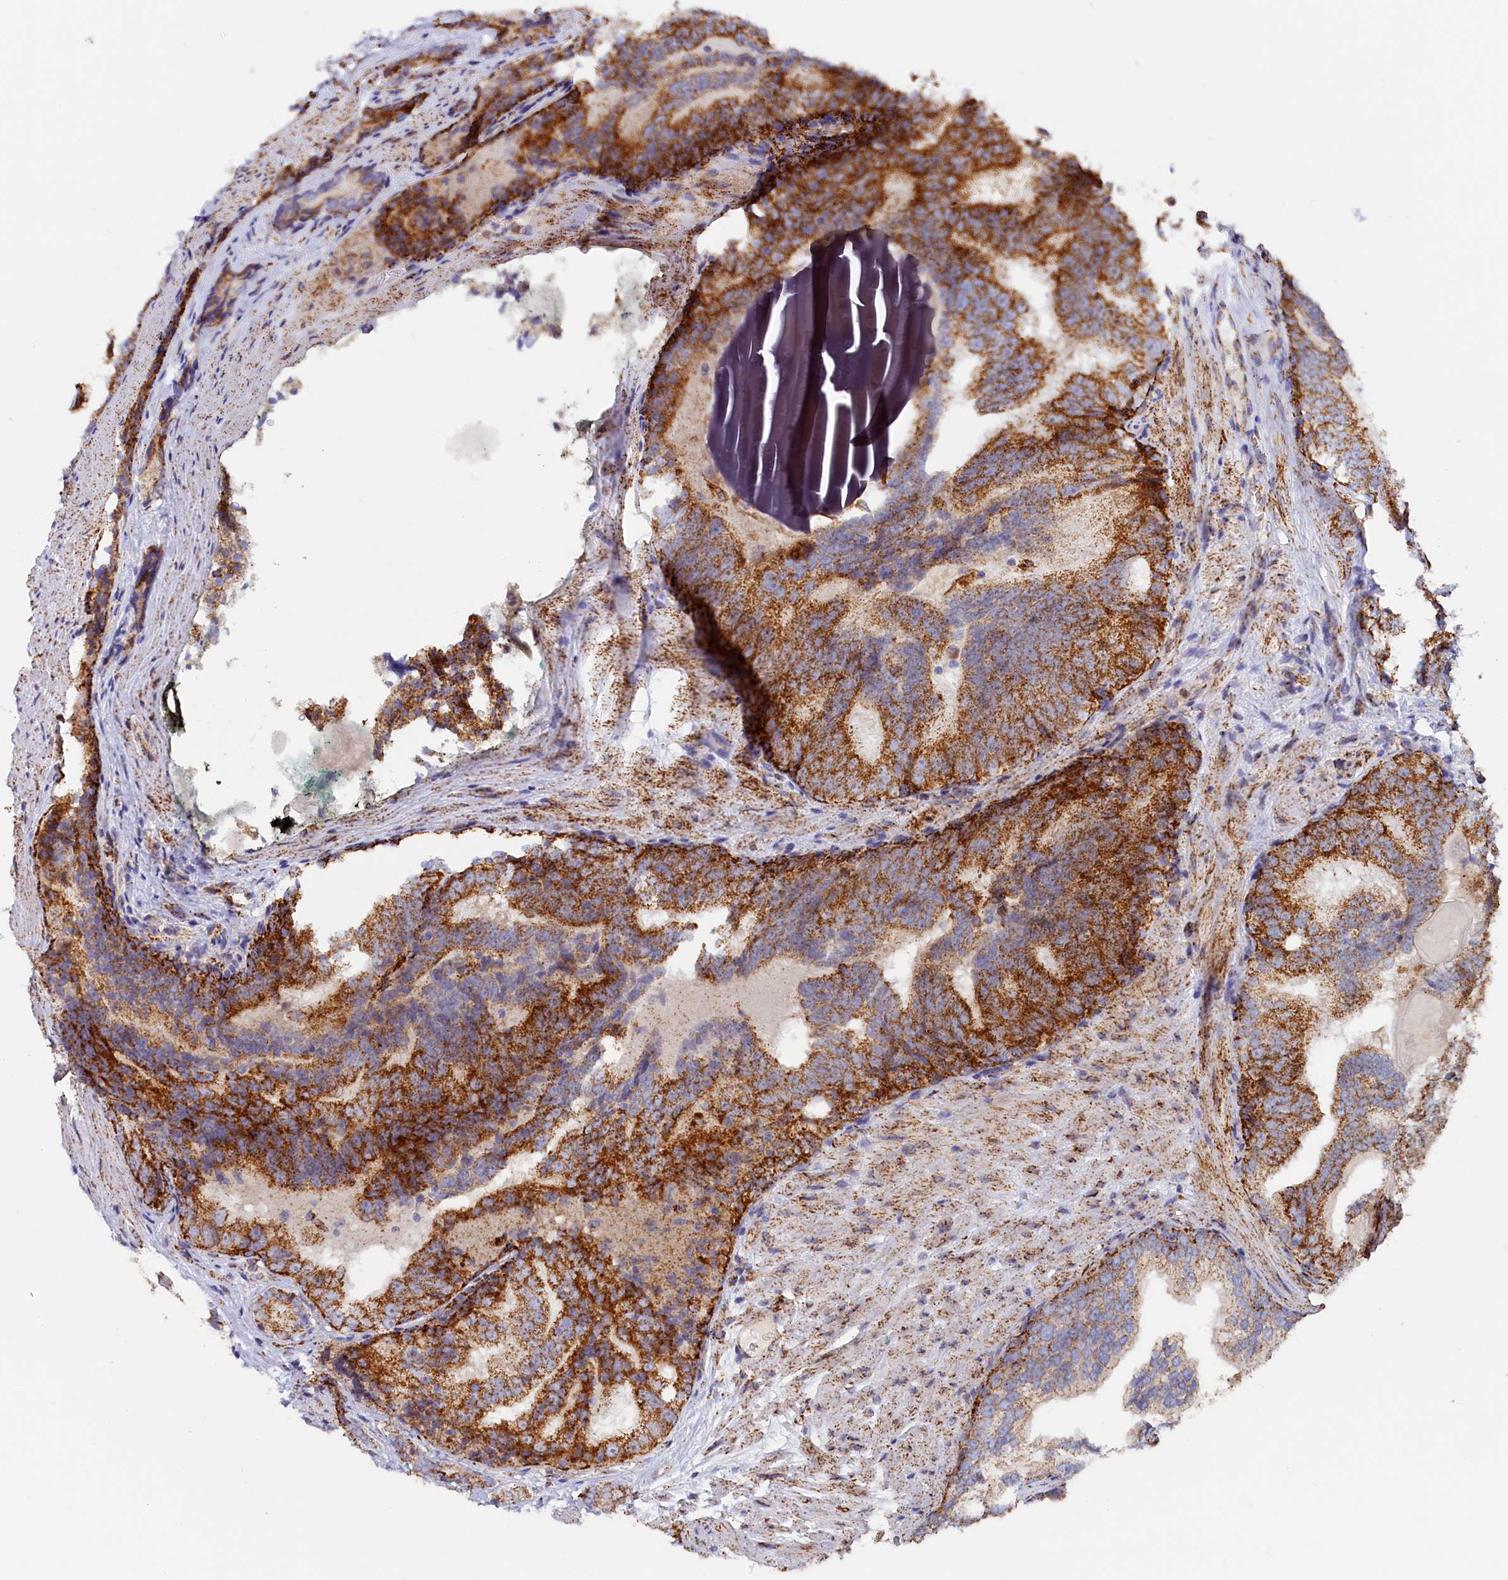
{"staining": {"intensity": "strong", "quantity": ">75%", "location": "cytoplasmic/membranous"}, "tissue": "prostate cancer", "cell_type": "Tumor cells", "image_type": "cancer", "snomed": [{"axis": "morphology", "description": "Adenocarcinoma, High grade"}, {"axis": "topography", "description": "Prostate"}], "caption": "The image displays staining of prostate cancer, revealing strong cytoplasmic/membranous protein staining (brown color) within tumor cells.", "gene": "AKTIP", "patient": {"sex": "male", "age": 66}}